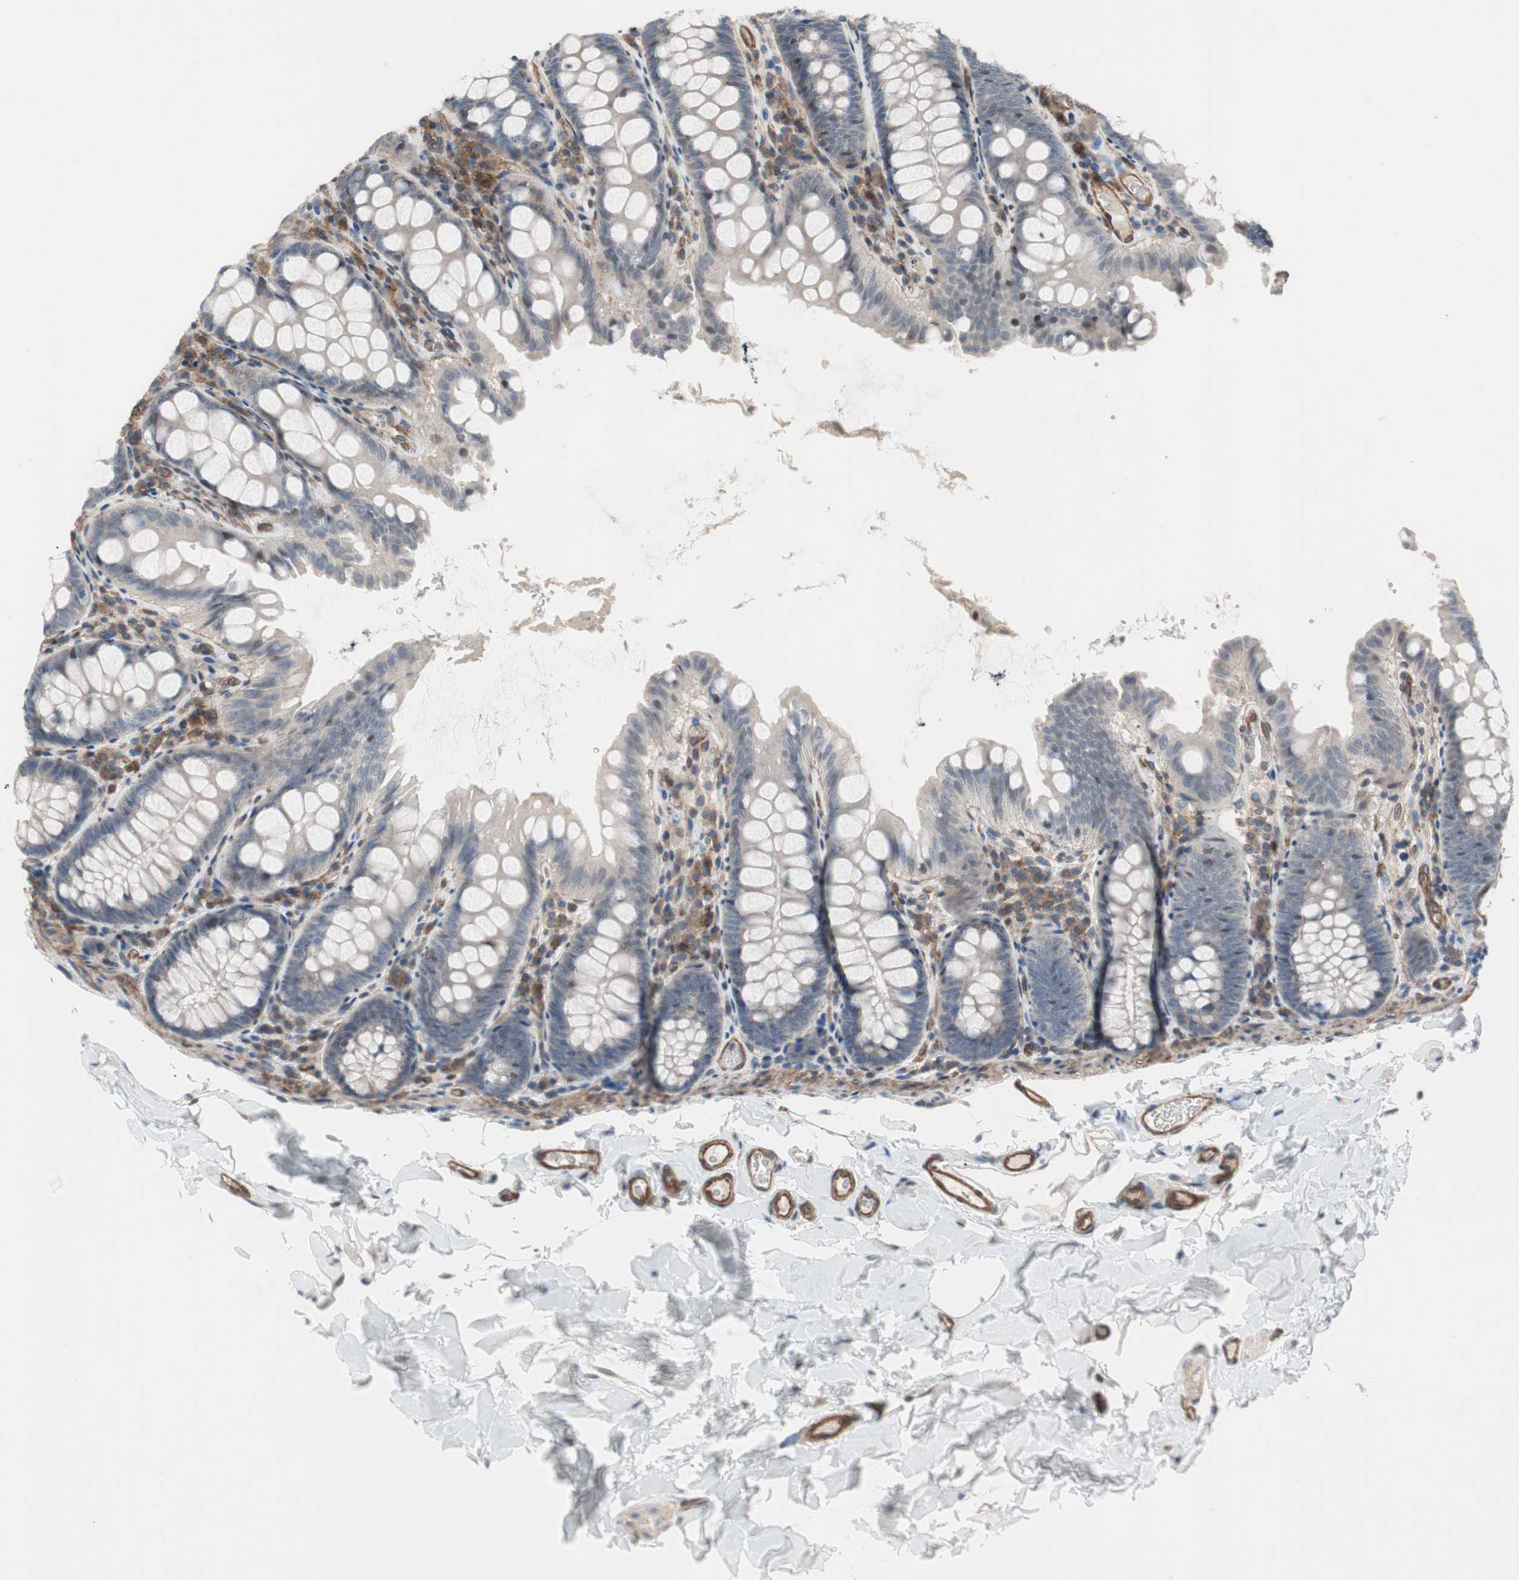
{"staining": {"intensity": "strong", "quantity": ">75%", "location": "cytoplasmic/membranous"}, "tissue": "colon", "cell_type": "Endothelial cells", "image_type": "normal", "snomed": [{"axis": "morphology", "description": "Normal tissue, NOS"}, {"axis": "topography", "description": "Colon"}], "caption": "Immunohistochemistry (DAB (3,3'-diaminobenzidine)) staining of benign human colon demonstrates strong cytoplasmic/membranous protein positivity in about >75% of endothelial cells. (DAB = brown stain, brightfield microscopy at high magnification).", "gene": "GRHL1", "patient": {"sex": "female", "age": 61}}